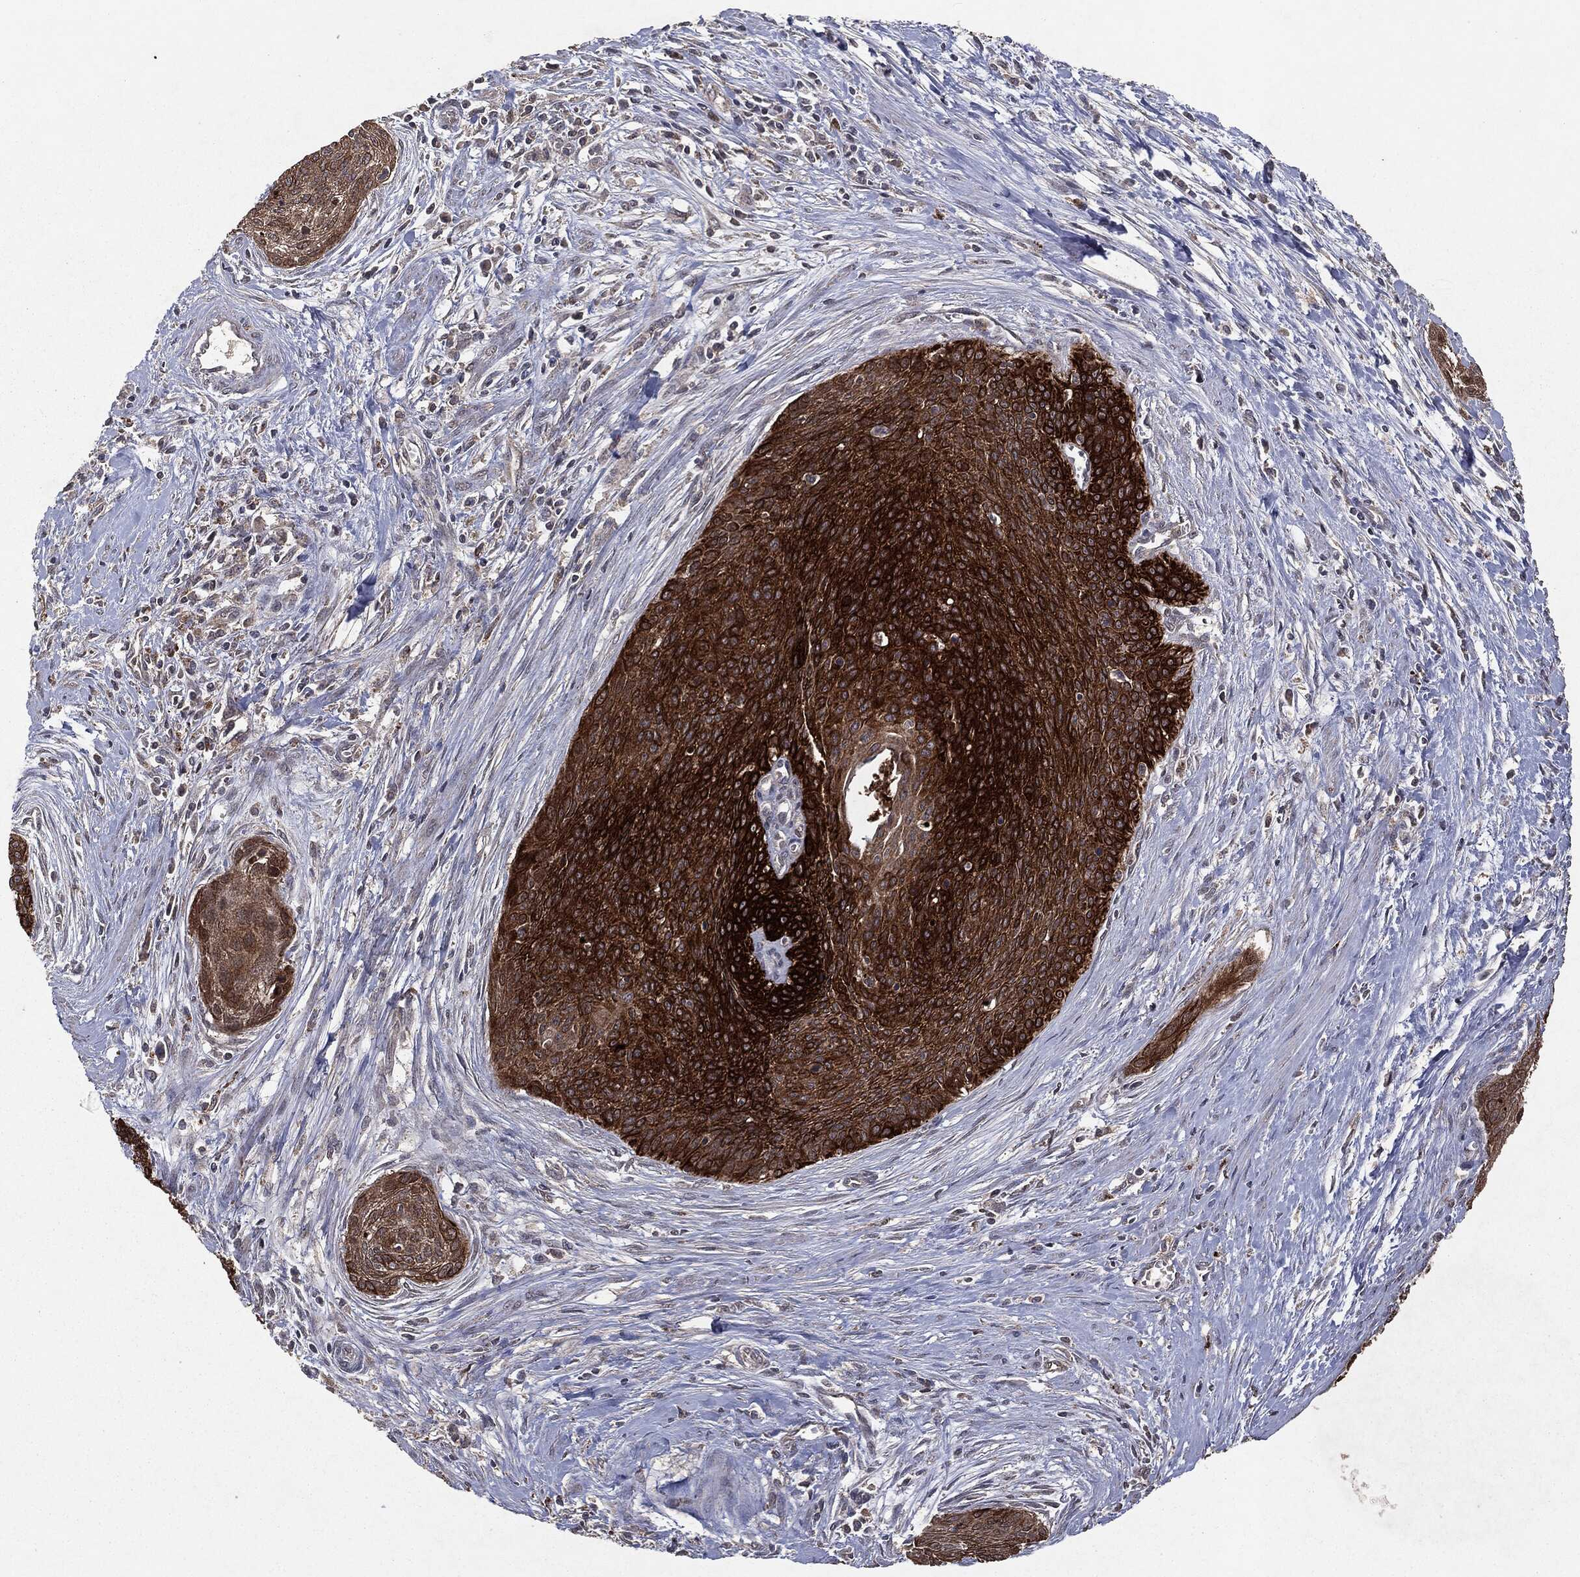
{"staining": {"intensity": "strong", "quantity": ">75%", "location": "cytoplasmic/membranous"}, "tissue": "cervical cancer", "cell_type": "Tumor cells", "image_type": "cancer", "snomed": [{"axis": "morphology", "description": "Squamous cell carcinoma, NOS"}, {"axis": "topography", "description": "Cervix"}], "caption": "Cervical squamous cell carcinoma stained with DAB IHC reveals high levels of strong cytoplasmic/membranous expression in about >75% of tumor cells.", "gene": "MTOR", "patient": {"sex": "female", "age": 55}}